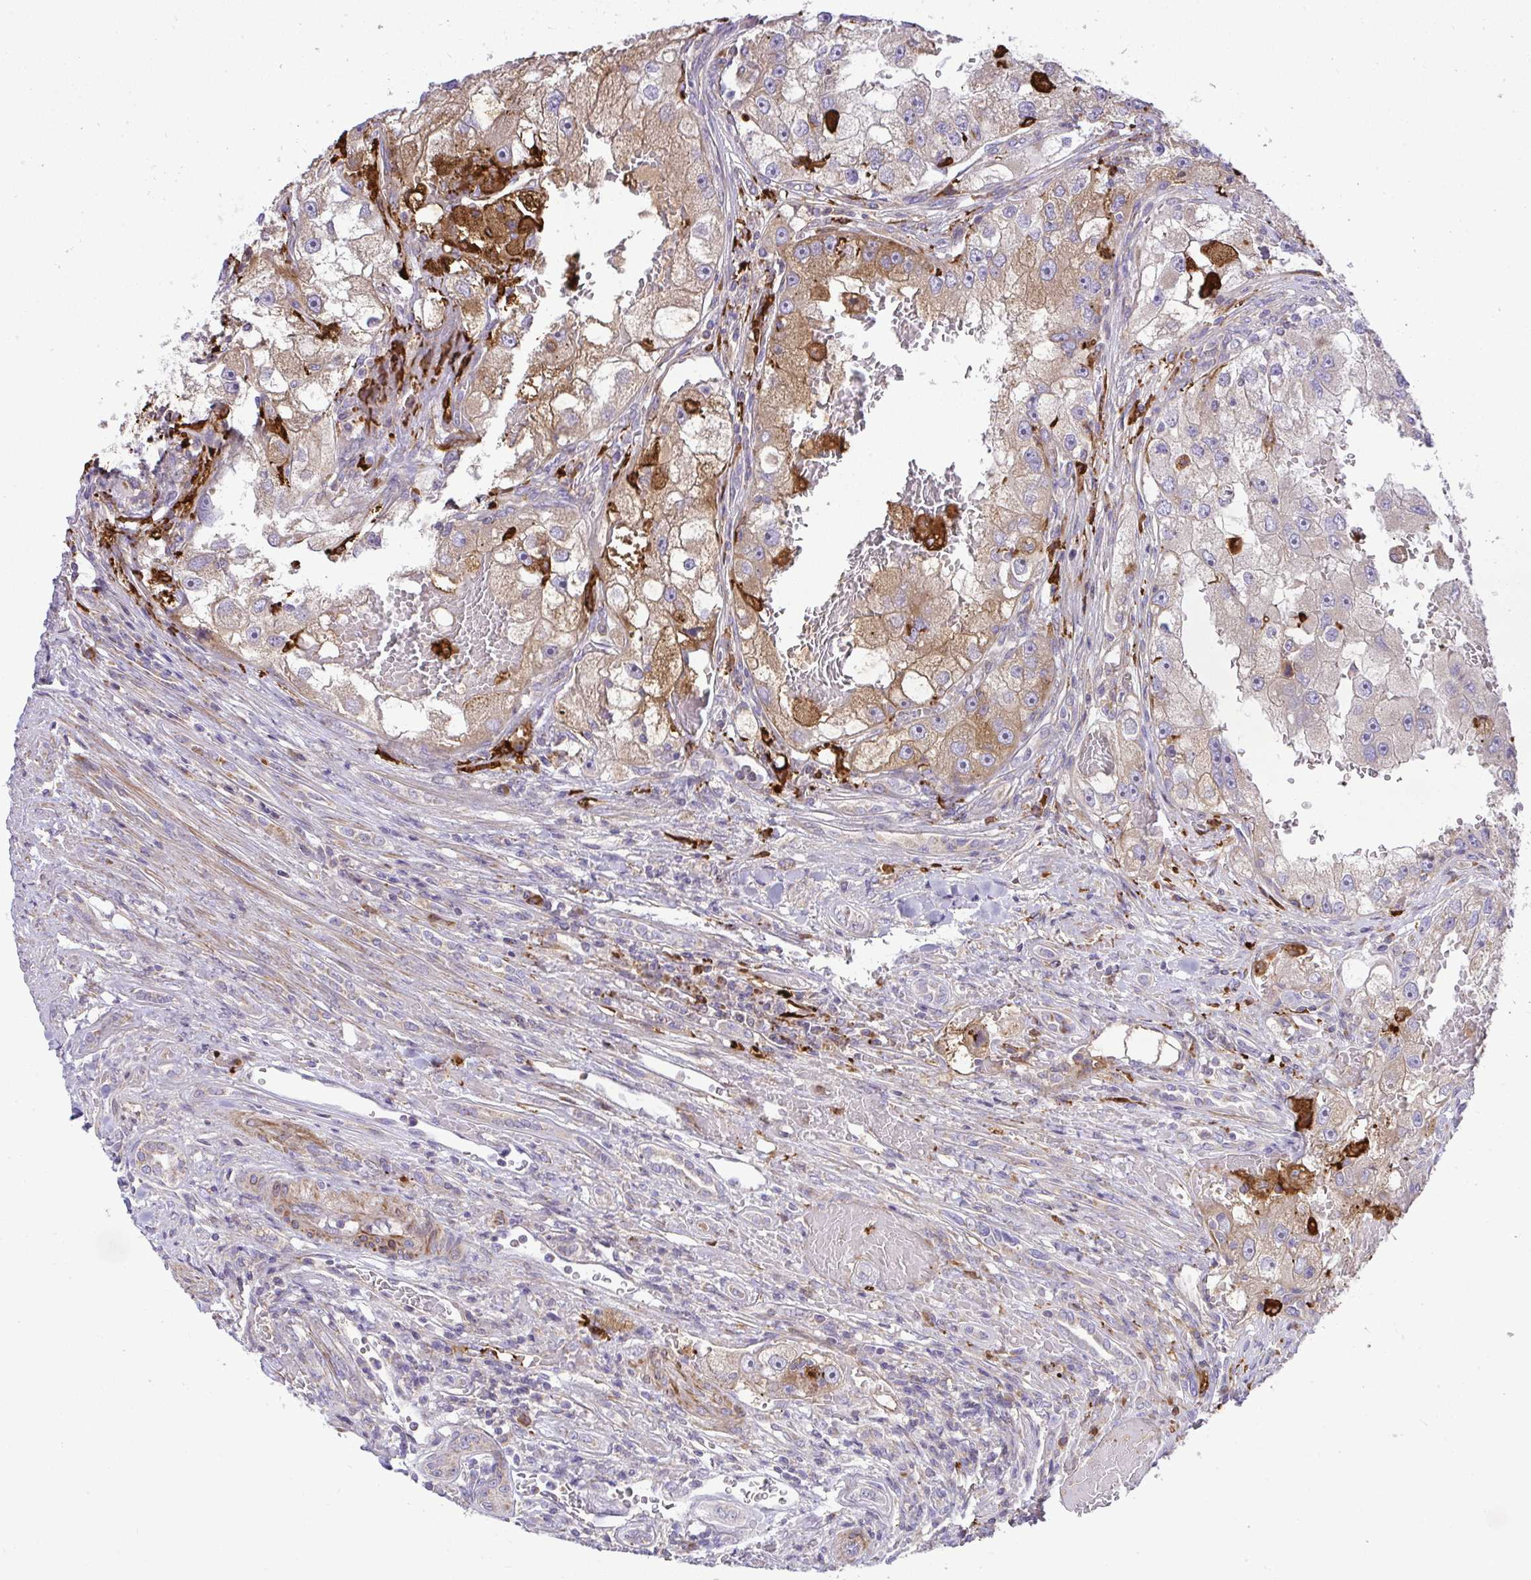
{"staining": {"intensity": "weak", "quantity": "25%-75%", "location": "cytoplasmic/membranous"}, "tissue": "renal cancer", "cell_type": "Tumor cells", "image_type": "cancer", "snomed": [{"axis": "morphology", "description": "Adenocarcinoma, NOS"}, {"axis": "topography", "description": "Kidney"}], "caption": "IHC image of neoplastic tissue: adenocarcinoma (renal) stained using IHC reveals low levels of weak protein expression localized specifically in the cytoplasmic/membranous of tumor cells, appearing as a cytoplasmic/membranous brown color.", "gene": "GRID2", "patient": {"sex": "male", "age": 63}}